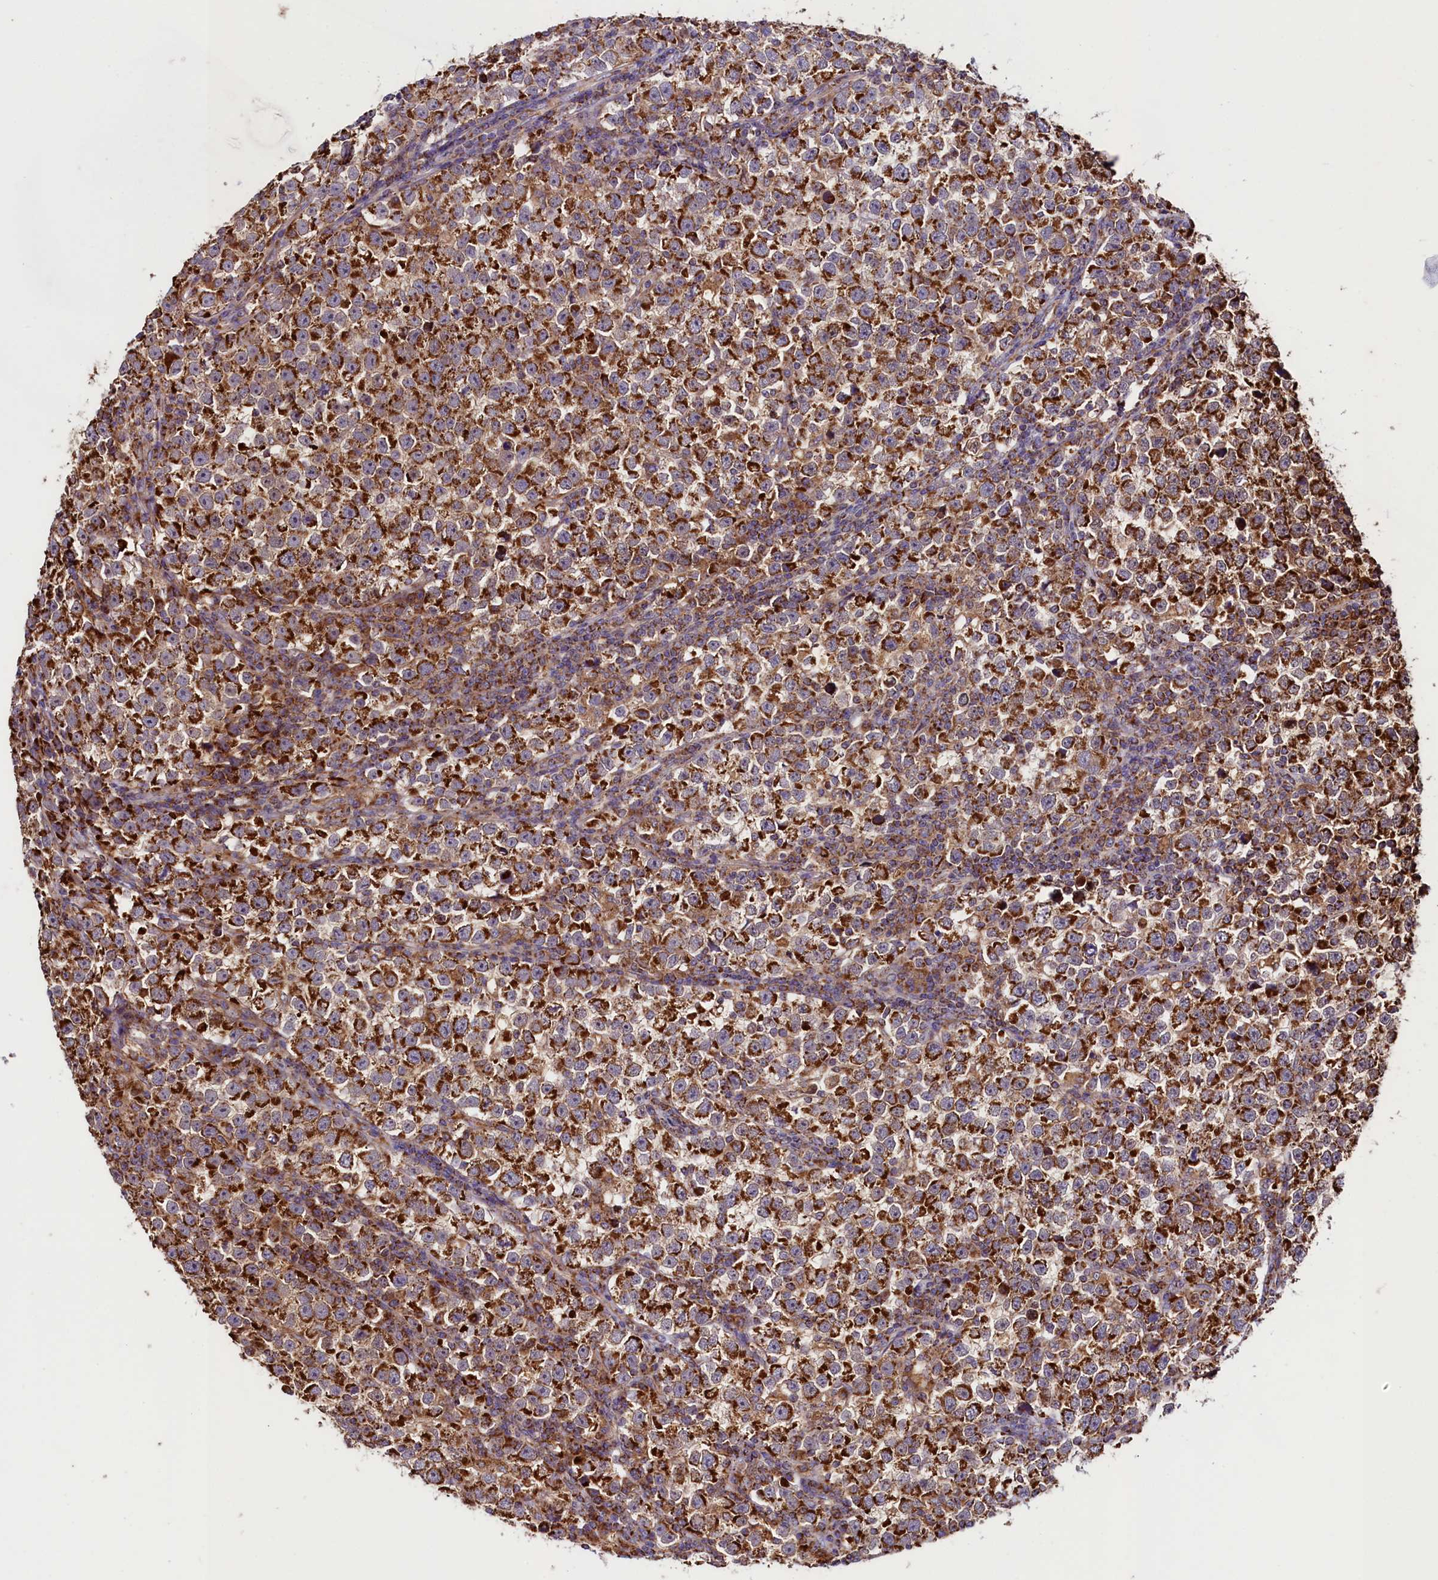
{"staining": {"intensity": "strong", "quantity": ">75%", "location": "cytoplasmic/membranous"}, "tissue": "testis cancer", "cell_type": "Tumor cells", "image_type": "cancer", "snomed": [{"axis": "morphology", "description": "Normal tissue, NOS"}, {"axis": "morphology", "description": "Seminoma, NOS"}, {"axis": "topography", "description": "Testis"}], "caption": "Strong cytoplasmic/membranous staining is appreciated in about >75% of tumor cells in testis seminoma. (DAB (3,3'-diaminobenzidine) = brown stain, brightfield microscopy at high magnification).", "gene": "STARD5", "patient": {"sex": "male", "age": 43}}